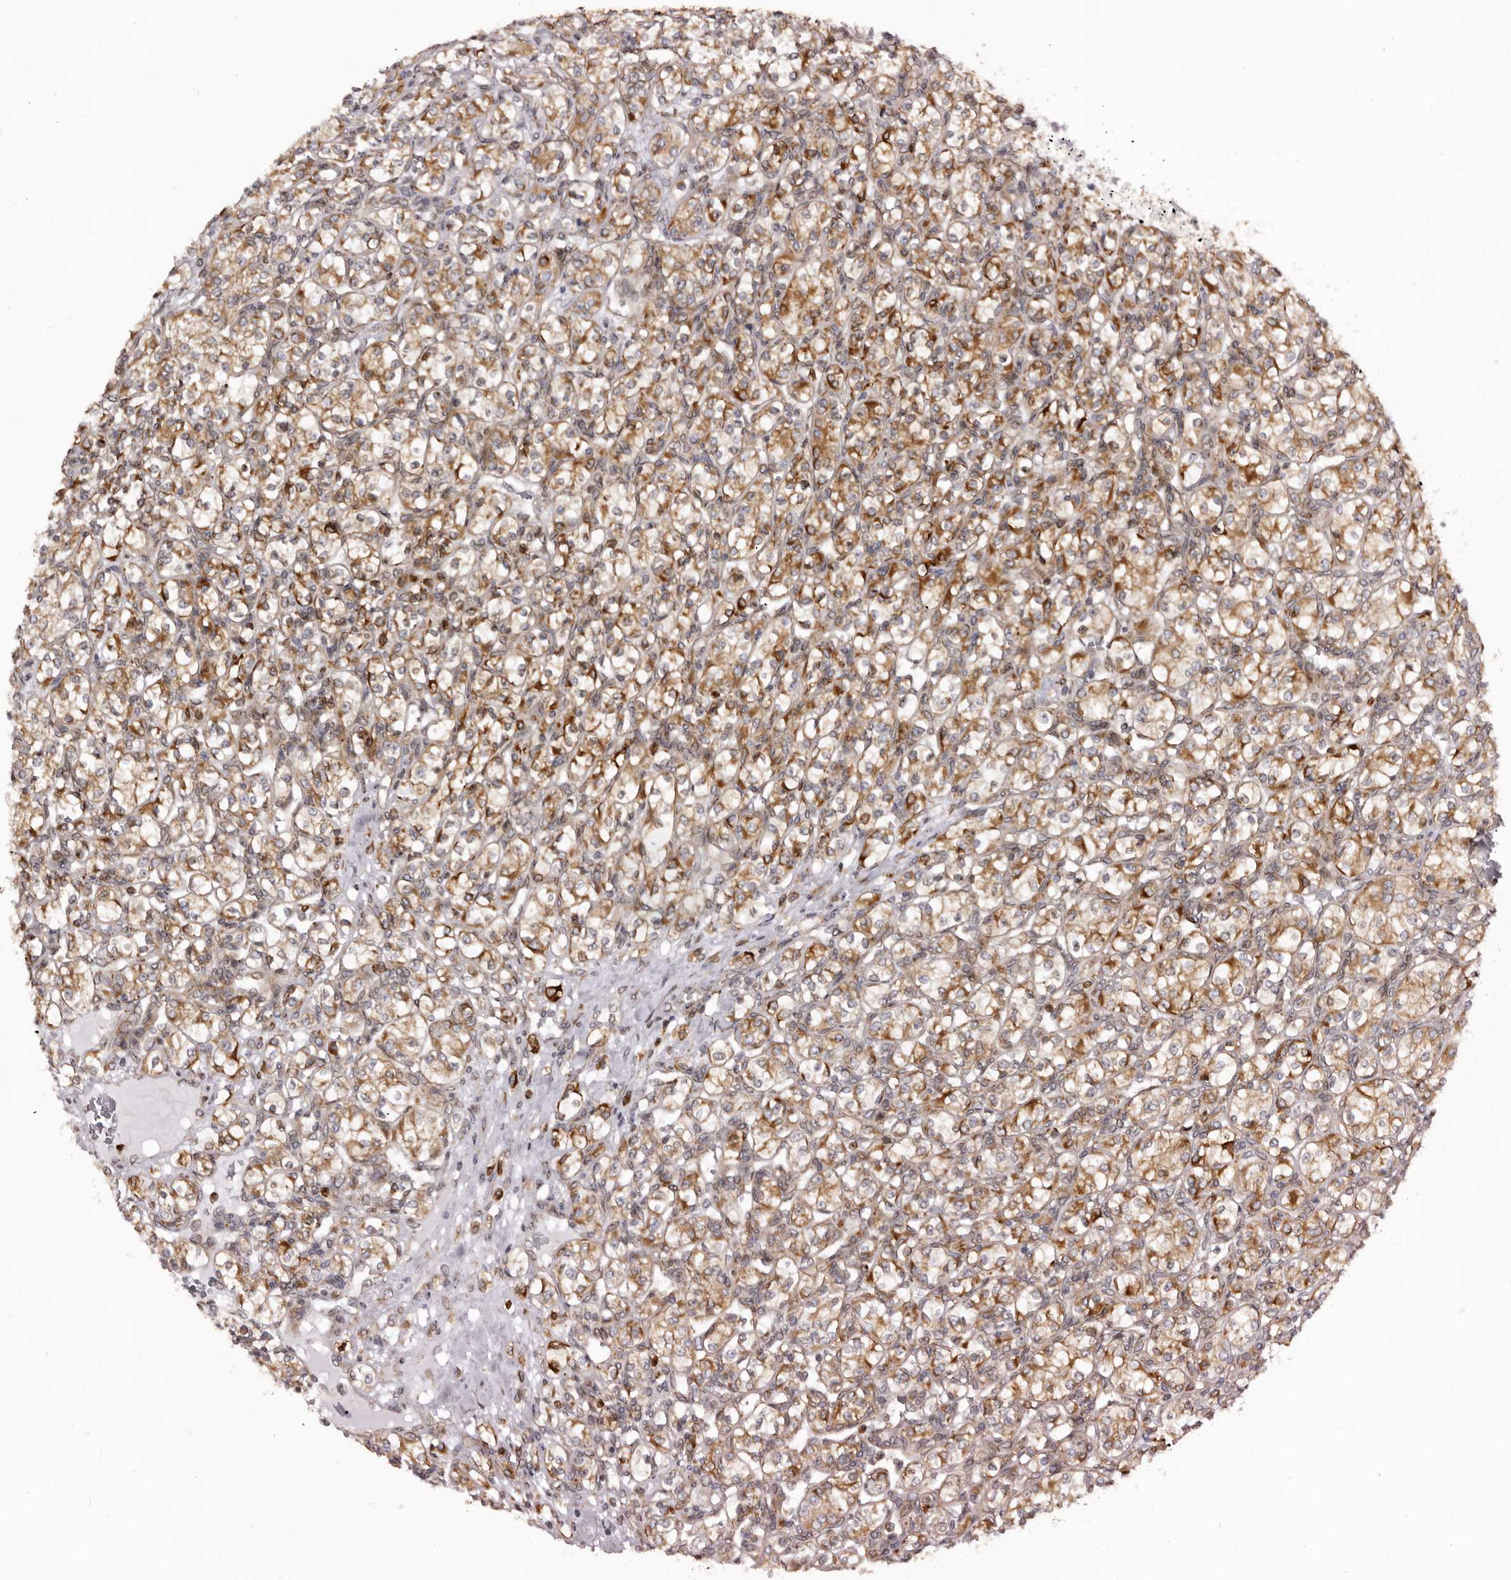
{"staining": {"intensity": "moderate", "quantity": ">75%", "location": "cytoplasmic/membranous"}, "tissue": "renal cancer", "cell_type": "Tumor cells", "image_type": "cancer", "snomed": [{"axis": "morphology", "description": "Adenocarcinoma, NOS"}, {"axis": "topography", "description": "Kidney"}], "caption": "Human renal cancer (adenocarcinoma) stained with a brown dye exhibits moderate cytoplasmic/membranous positive expression in about >75% of tumor cells.", "gene": "C4orf3", "patient": {"sex": "male", "age": 77}}